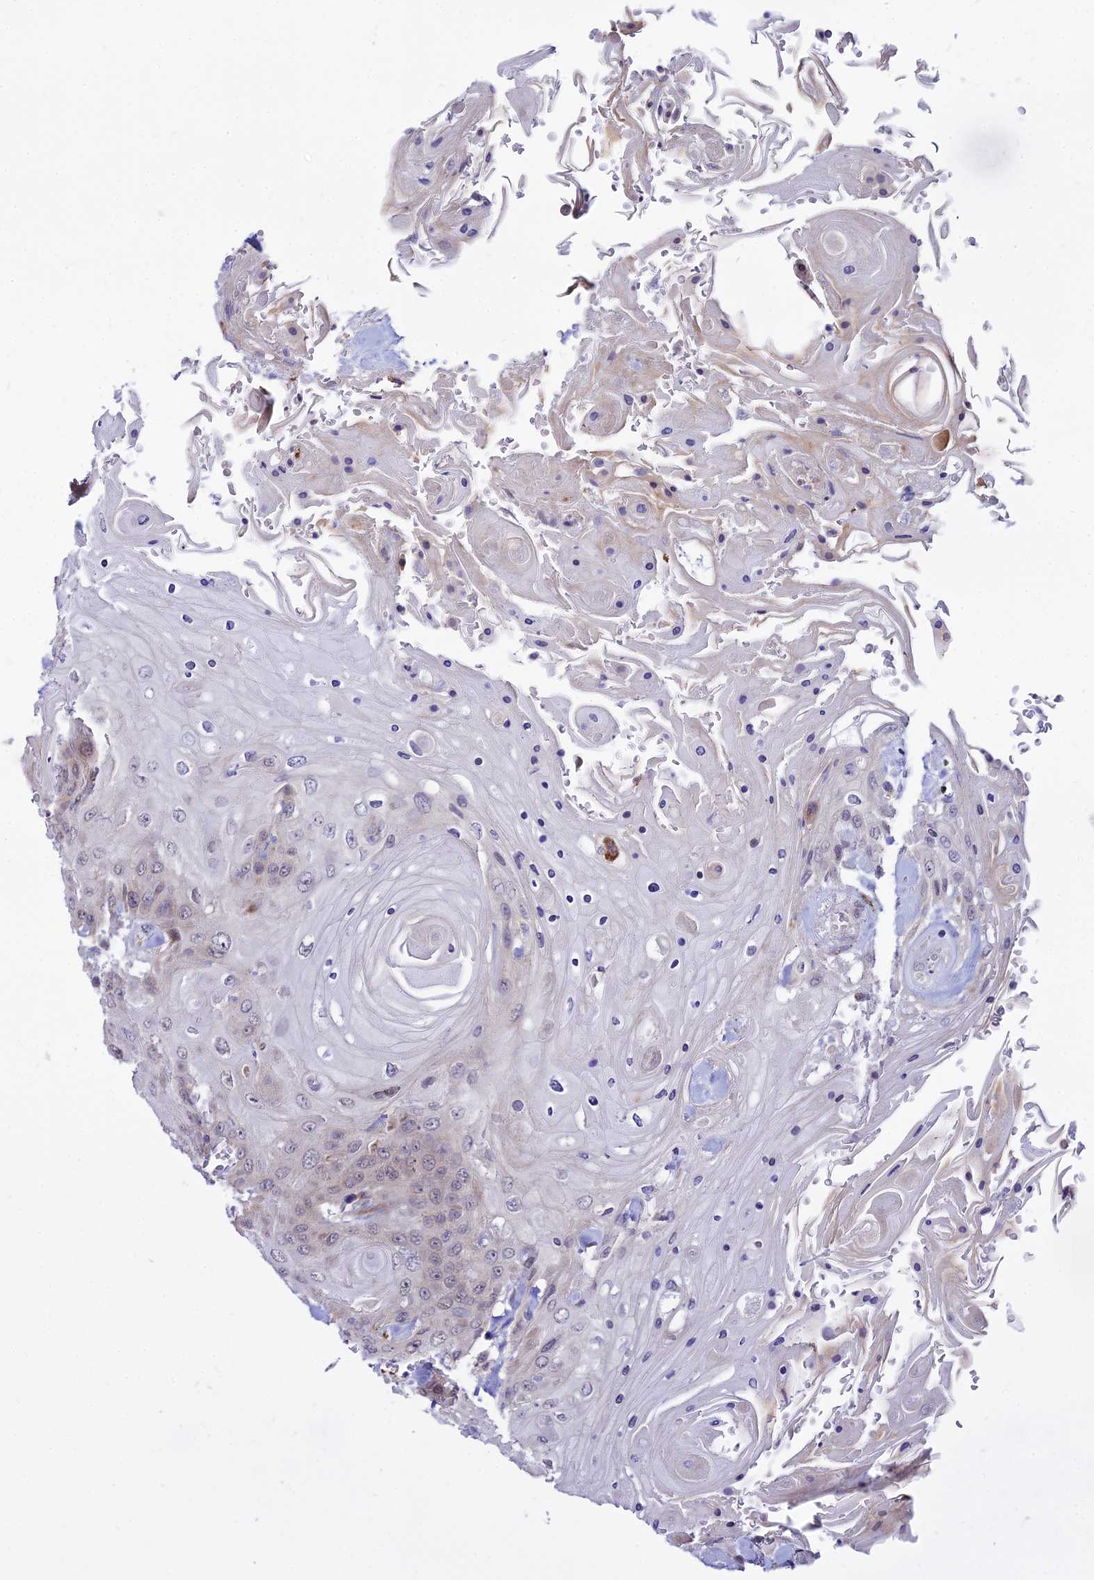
{"staining": {"intensity": "weak", "quantity": "25%-75%", "location": "nuclear"}, "tissue": "head and neck cancer", "cell_type": "Tumor cells", "image_type": "cancer", "snomed": [{"axis": "morphology", "description": "Squamous cell carcinoma, NOS"}, {"axis": "topography", "description": "Head-Neck"}], "caption": "Immunohistochemistry (IHC) (DAB) staining of human head and neck cancer (squamous cell carcinoma) exhibits weak nuclear protein expression in approximately 25%-75% of tumor cells. (DAB (3,3'-diaminobenzidine) IHC with brightfield microscopy, high magnification).", "gene": "C6orf163", "patient": {"sex": "female", "age": 43}}